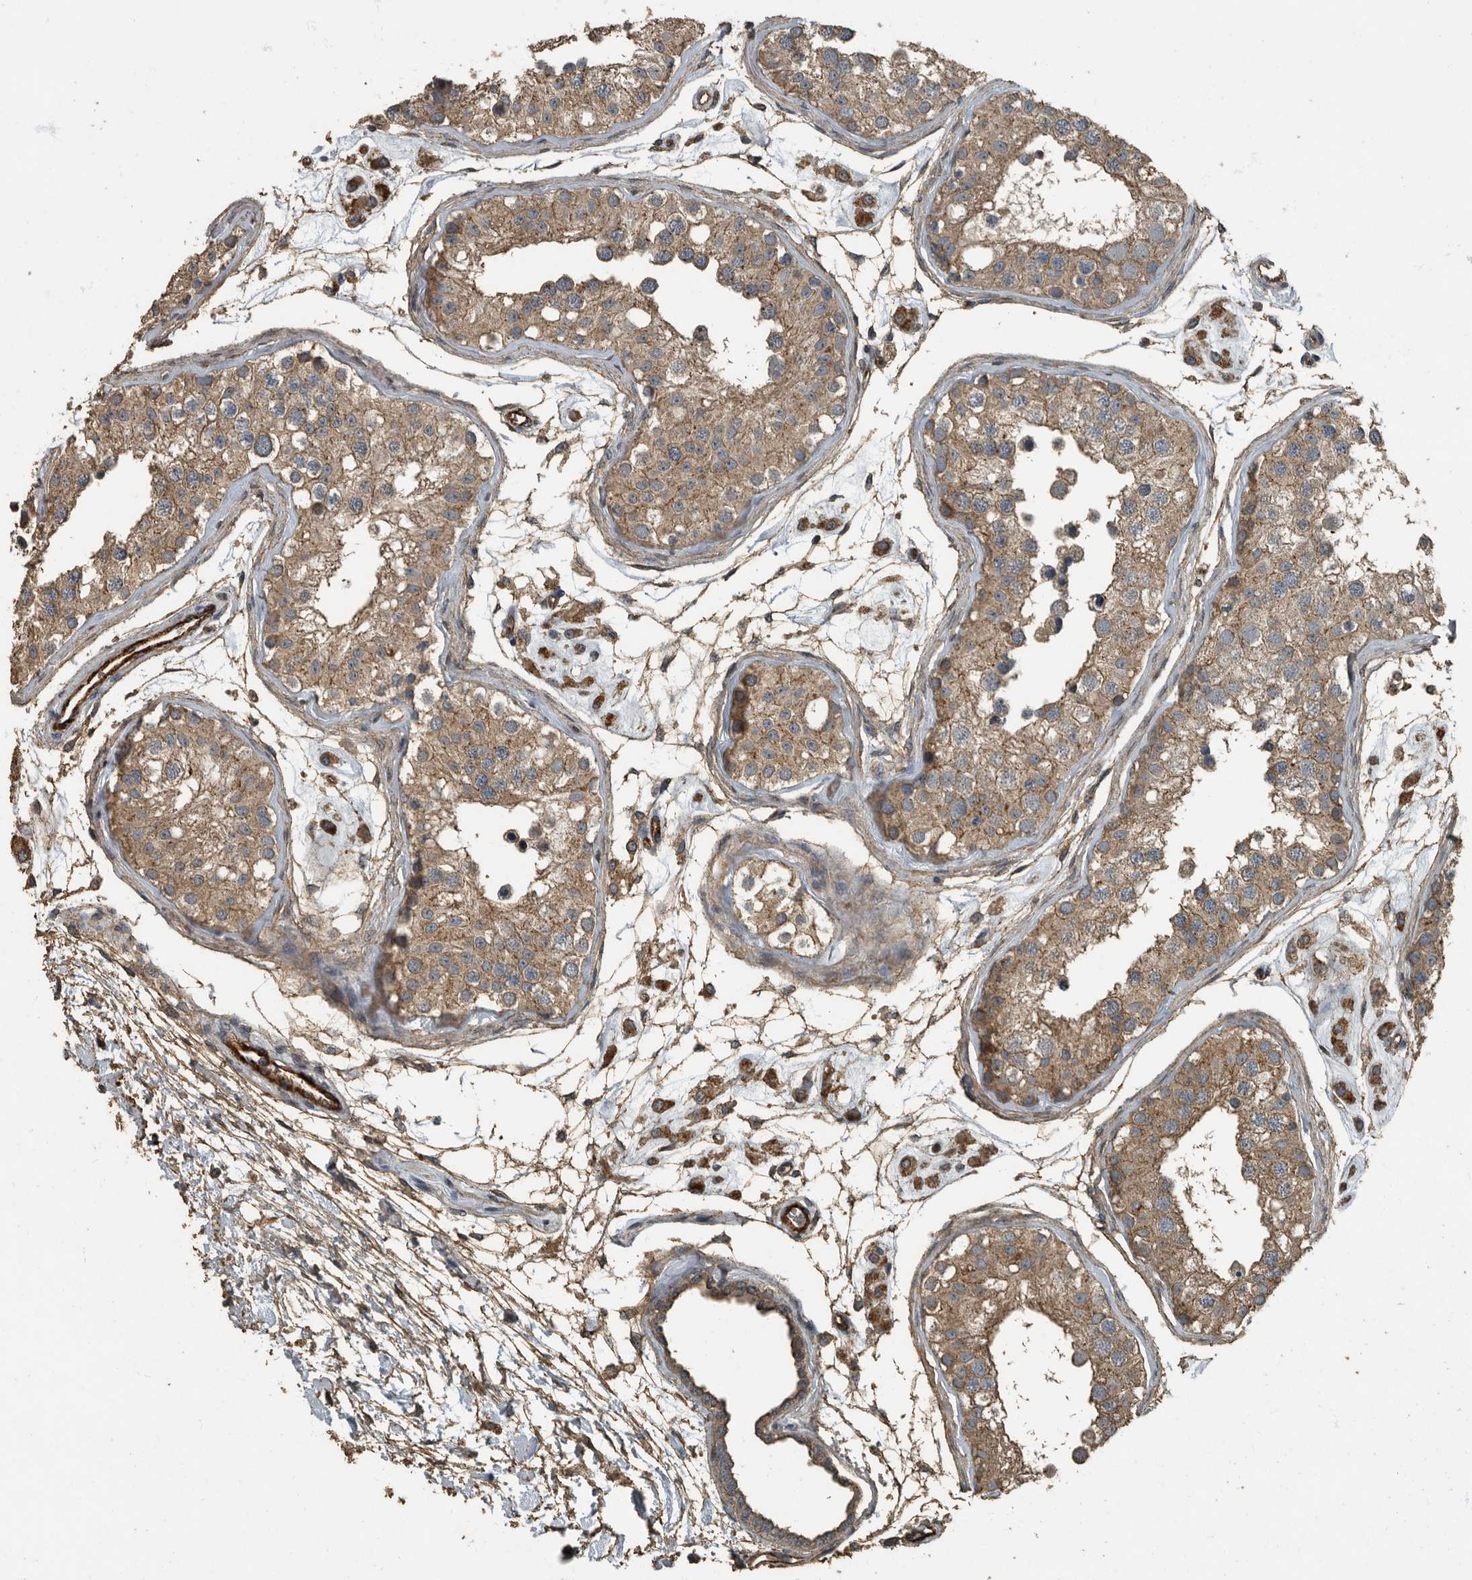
{"staining": {"intensity": "moderate", "quantity": ">75%", "location": "cytoplasmic/membranous"}, "tissue": "testis", "cell_type": "Cells in seminiferous ducts", "image_type": "normal", "snomed": [{"axis": "morphology", "description": "Normal tissue, NOS"}, {"axis": "morphology", "description": "Adenocarcinoma, metastatic, NOS"}, {"axis": "topography", "description": "Testis"}], "caption": "This is a photomicrograph of immunohistochemistry (IHC) staining of benign testis, which shows moderate positivity in the cytoplasmic/membranous of cells in seminiferous ducts.", "gene": "IL15RA", "patient": {"sex": "male", "age": 26}}